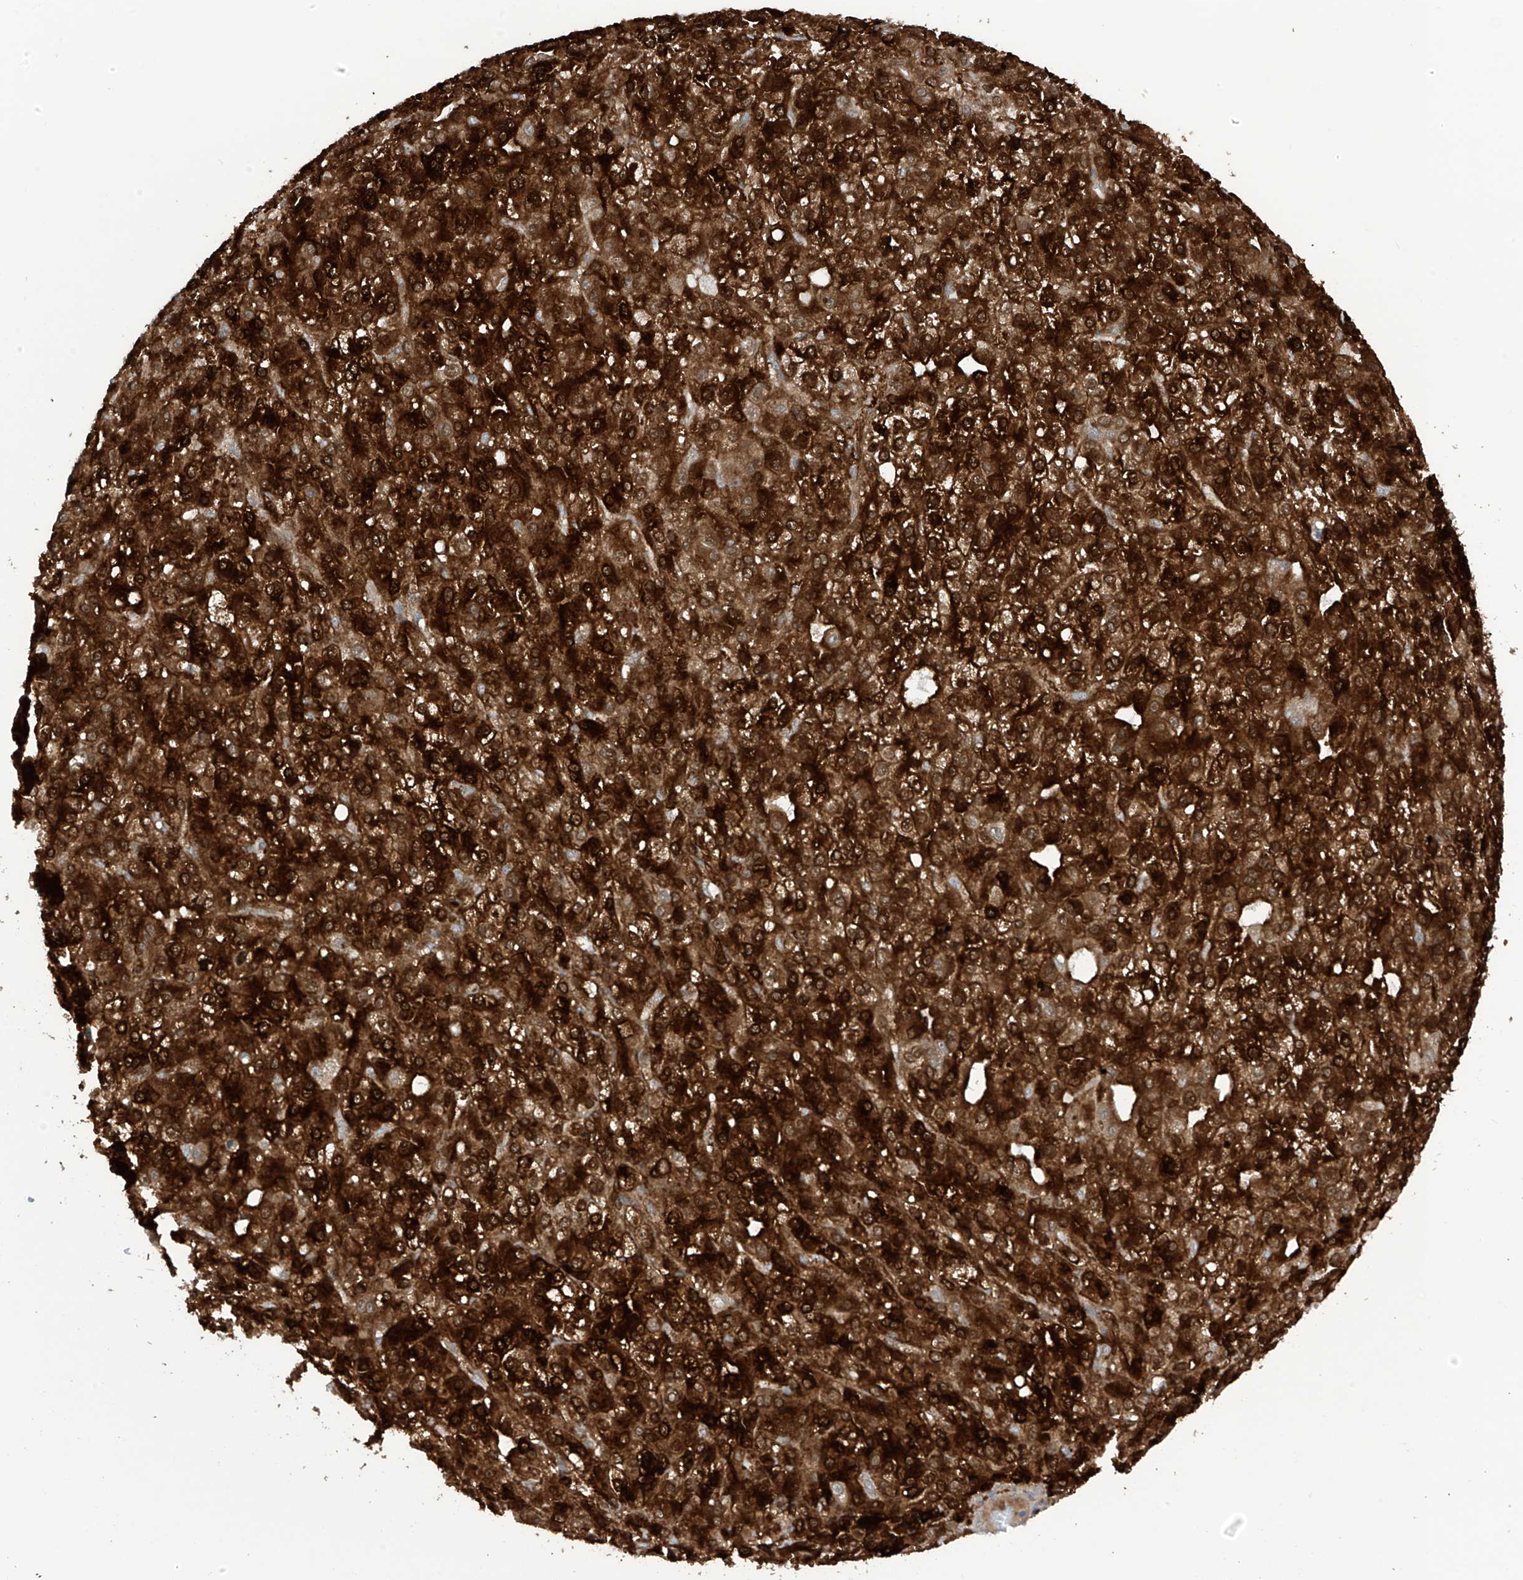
{"staining": {"intensity": "strong", "quantity": ">75%", "location": "cytoplasmic/membranous"}, "tissue": "liver cancer", "cell_type": "Tumor cells", "image_type": "cancer", "snomed": [{"axis": "morphology", "description": "Carcinoma, Hepatocellular, NOS"}, {"axis": "topography", "description": "Liver"}], "caption": "Immunohistochemistry (IHC) of hepatocellular carcinoma (liver) exhibits high levels of strong cytoplasmic/membranous positivity in about >75% of tumor cells.", "gene": "SAMD3", "patient": {"sex": "male", "age": 67}}